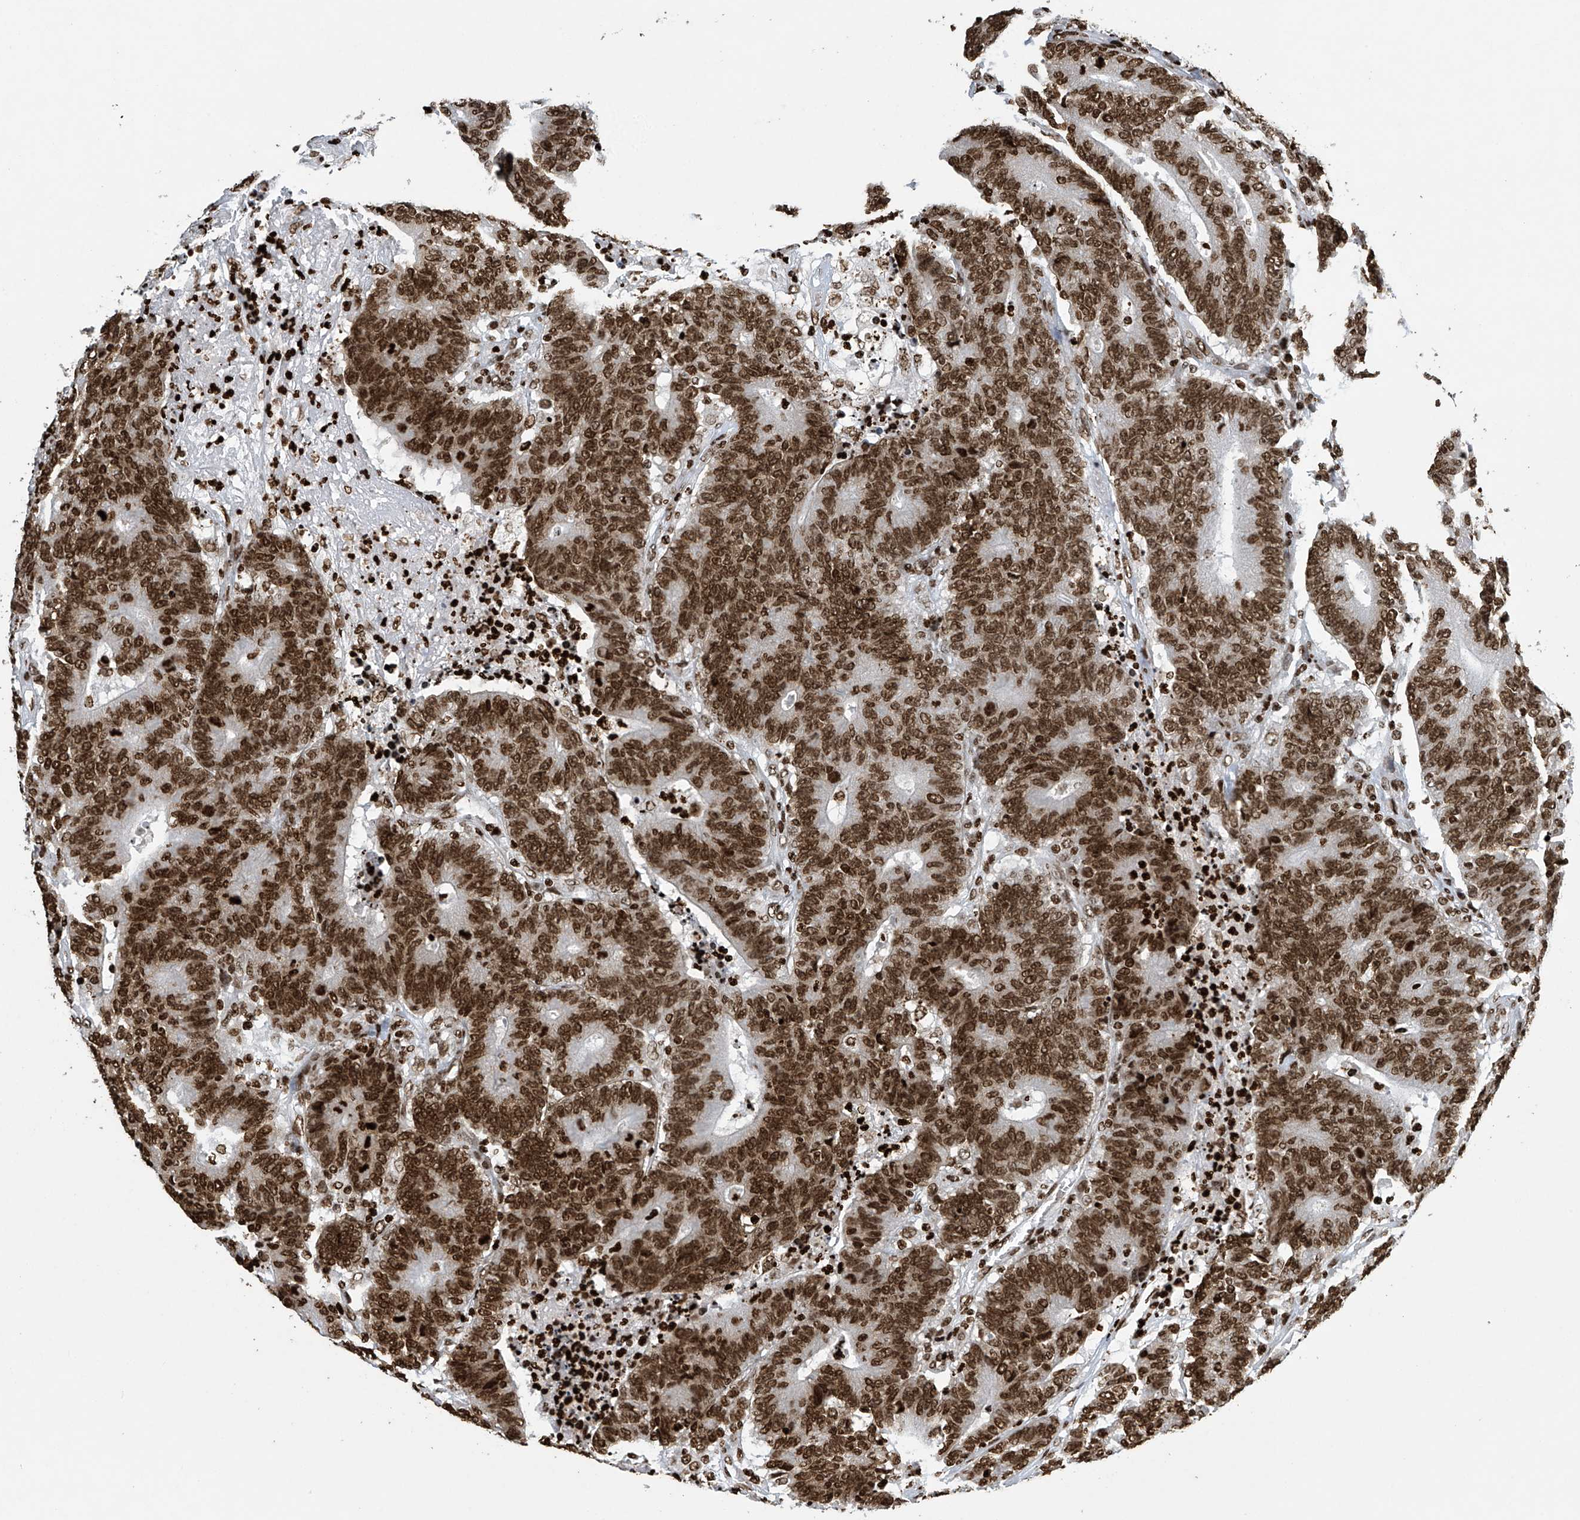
{"staining": {"intensity": "strong", "quantity": ">75%", "location": "nuclear"}, "tissue": "colorectal cancer", "cell_type": "Tumor cells", "image_type": "cancer", "snomed": [{"axis": "morphology", "description": "Normal tissue, NOS"}, {"axis": "morphology", "description": "Adenocarcinoma, NOS"}, {"axis": "topography", "description": "Colon"}], "caption": "Strong nuclear staining is identified in about >75% of tumor cells in colorectal cancer. (Stains: DAB in brown, nuclei in blue, Microscopy: brightfield microscopy at high magnification).", "gene": "H4C16", "patient": {"sex": "female", "age": 75}}